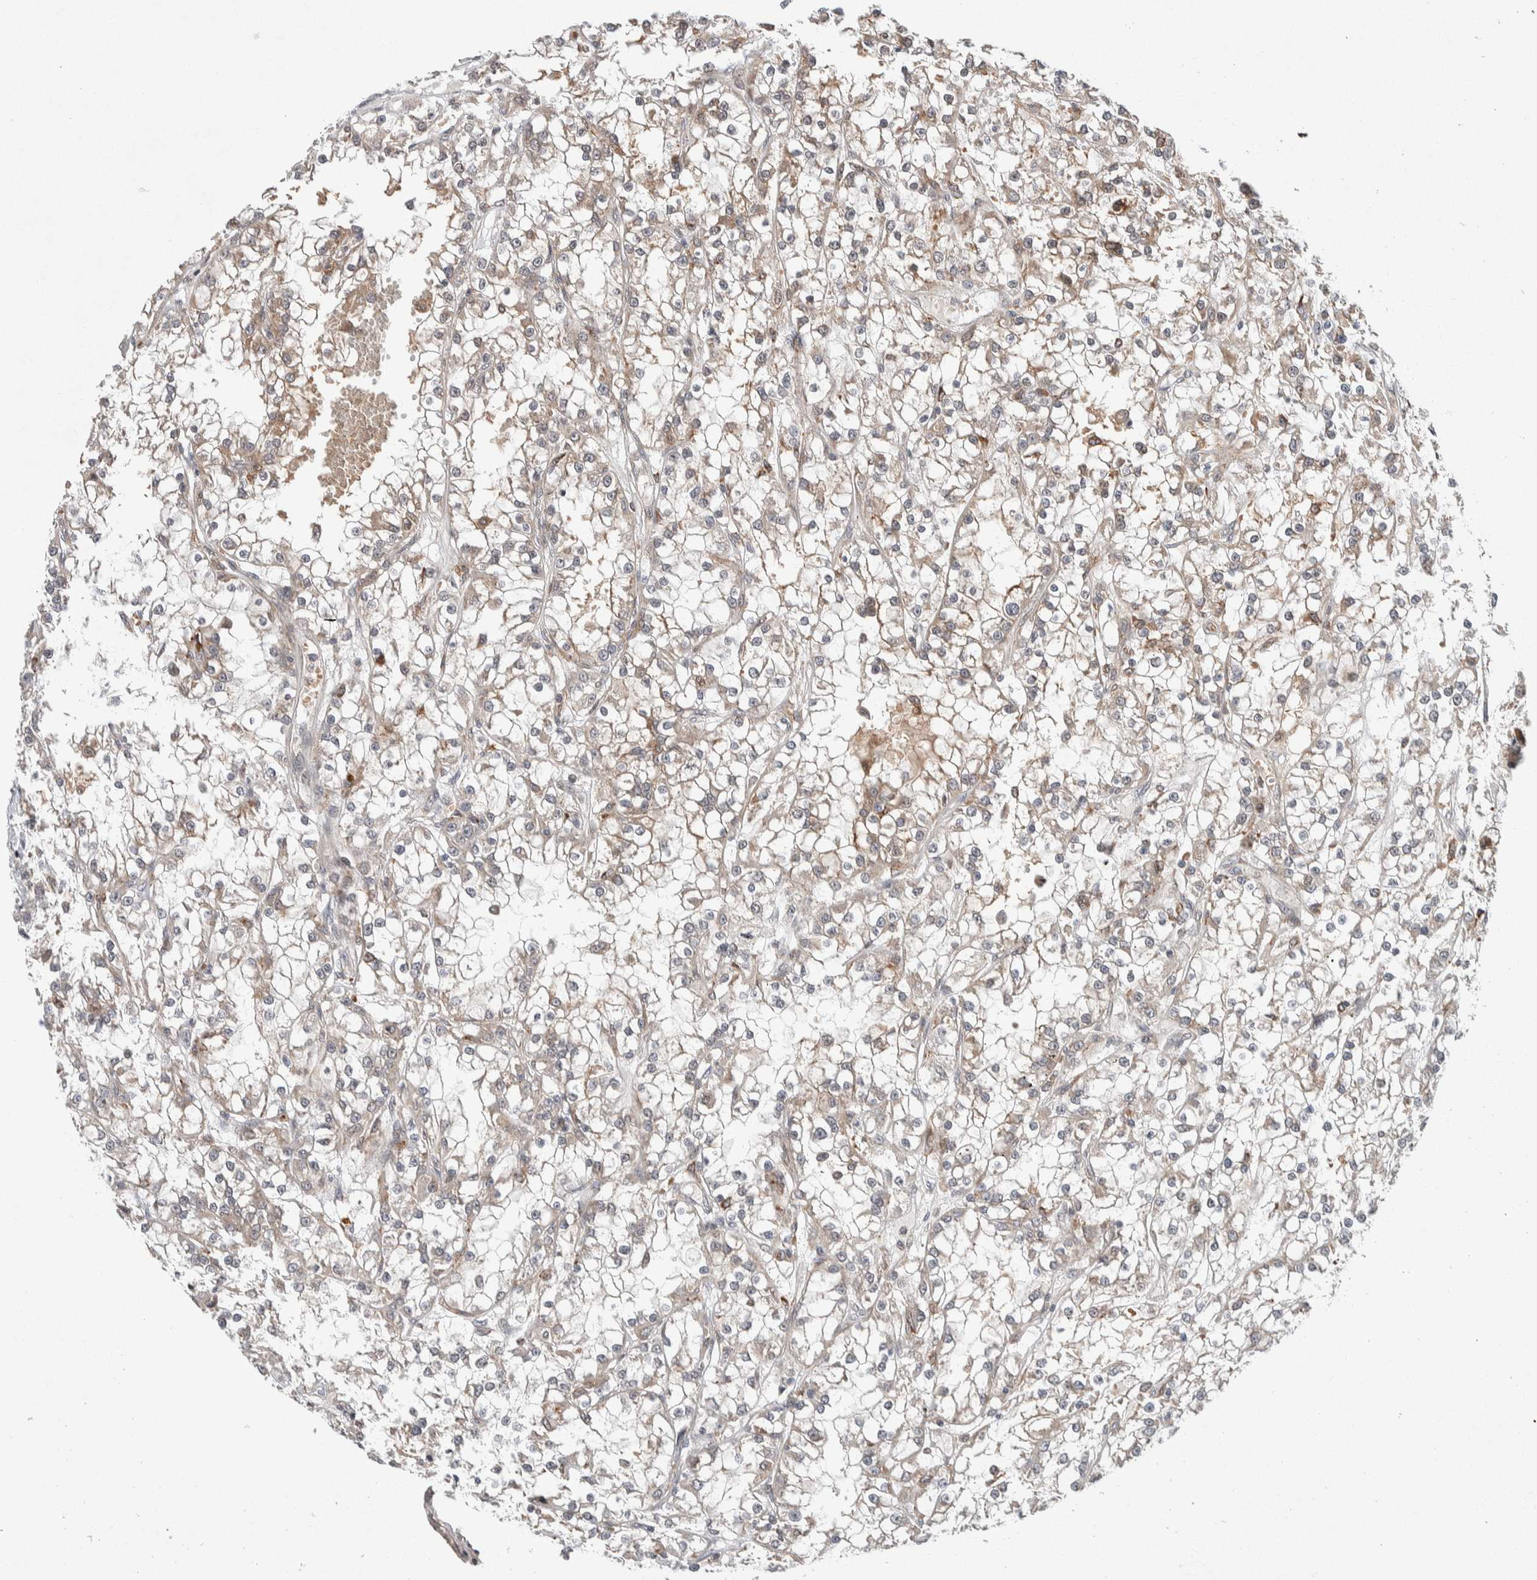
{"staining": {"intensity": "weak", "quantity": ">75%", "location": "cytoplasmic/membranous"}, "tissue": "renal cancer", "cell_type": "Tumor cells", "image_type": "cancer", "snomed": [{"axis": "morphology", "description": "Adenocarcinoma, NOS"}, {"axis": "topography", "description": "Kidney"}], "caption": "Human renal adenocarcinoma stained with a brown dye demonstrates weak cytoplasmic/membranous positive positivity in about >75% of tumor cells.", "gene": "KCNK1", "patient": {"sex": "female", "age": 52}}